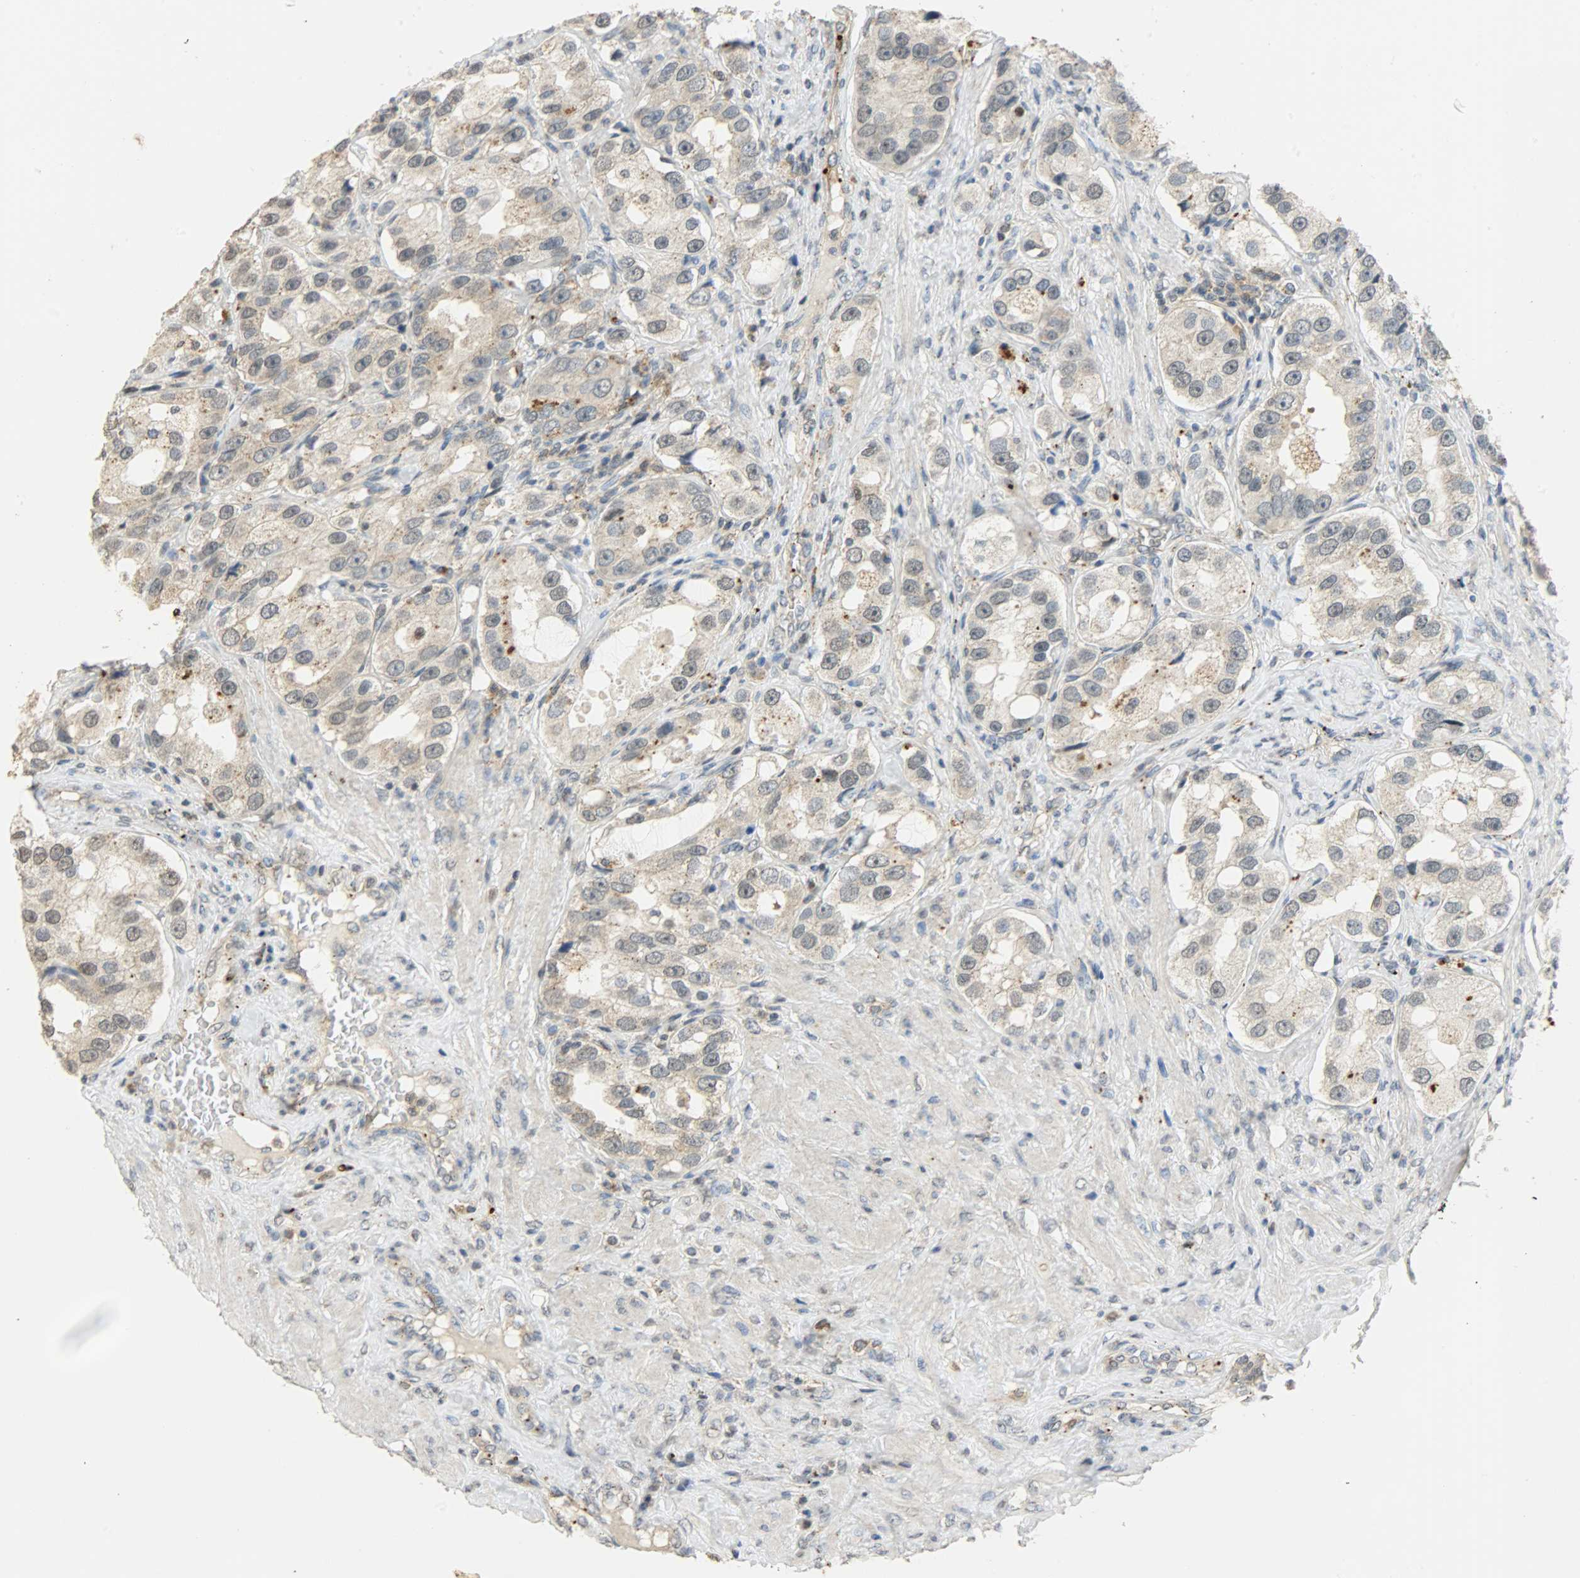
{"staining": {"intensity": "weak", "quantity": ">75%", "location": "cytoplasmic/membranous"}, "tissue": "prostate cancer", "cell_type": "Tumor cells", "image_type": "cancer", "snomed": [{"axis": "morphology", "description": "Adenocarcinoma, High grade"}, {"axis": "topography", "description": "Prostate"}], "caption": "The immunohistochemical stain highlights weak cytoplasmic/membranous positivity in tumor cells of high-grade adenocarcinoma (prostate) tissue. Immunohistochemistry (ihc) stains the protein of interest in brown and the nuclei are stained blue.", "gene": "GIT2", "patient": {"sex": "male", "age": 63}}